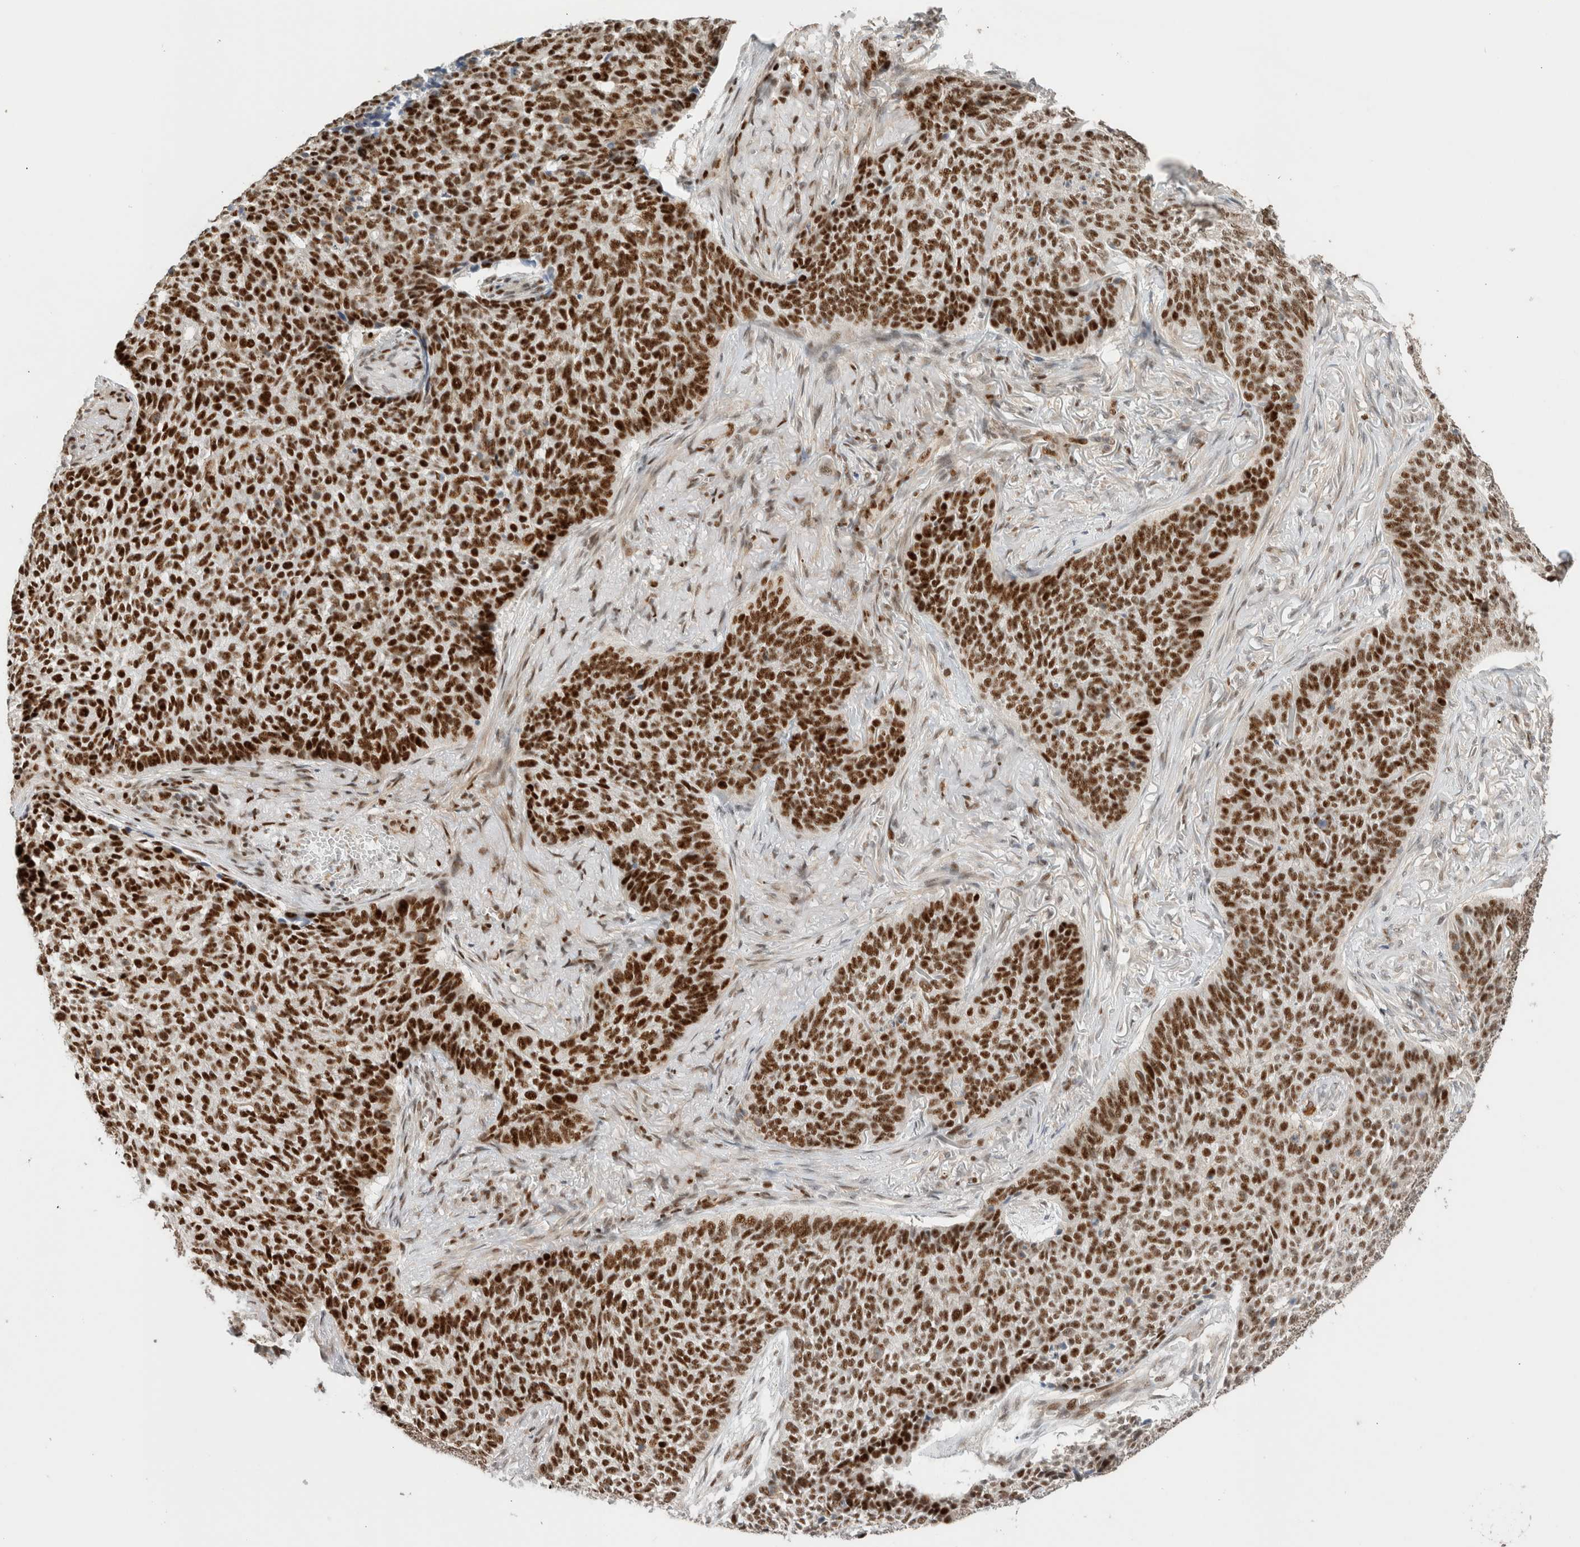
{"staining": {"intensity": "strong", "quantity": ">75%", "location": "nuclear"}, "tissue": "skin cancer", "cell_type": "Tumor cells", "image_type": "cancer", "snomed": [{"axis": "morphology", "description": "Basal cell carcinoma"}, {"axis": "topography", "description": "Skin"}], "caption": "Human skin cancer (basal cell carcinoma) stained for a protein (brown) reveals strong nuclear positive expression in about >75% of tumor cells.", "gene": "ID3", "patient": {"sex": "male", "age": 85}}